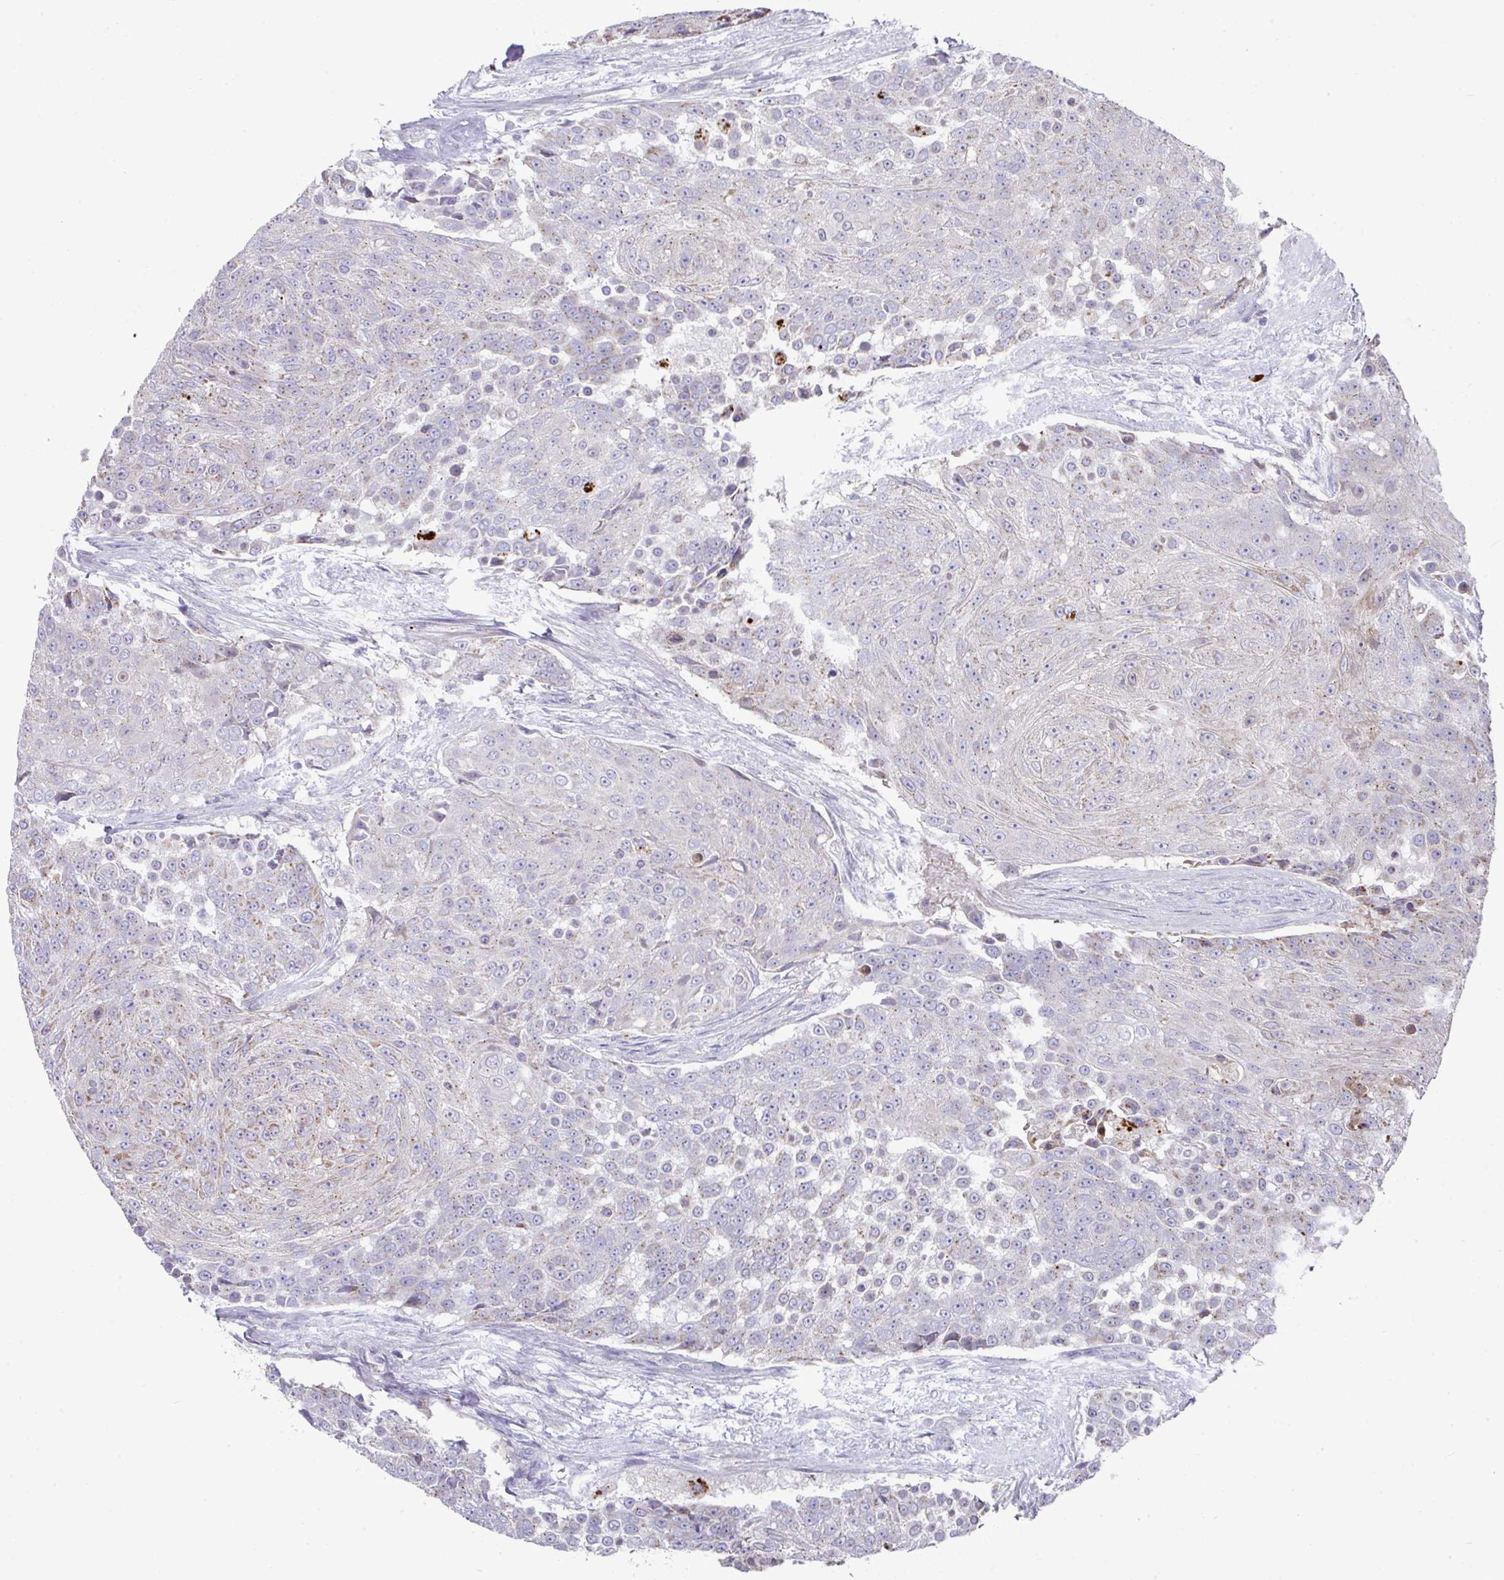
{"staining": {"intensity": "weak", "quantity": "<25%", "location": "cytoplasmic/membranous"}, "tissue": "urothelial cancer", "cell_type": "Tumor cells", "image_type": "cancer", "snomed": [{"axis": "morphology", "description": "Urothelial carcinoma, High grade"}, {"axis": "topography", "description": "Urinary bladder"}], "caption": "The immunohistochemistry photomicrograph has no significant expression in tumor cells of urothelial cancer tissue. (Immunohistochemistry (ihc), brightfield microscopy, high magnification).", "gene": "IL4R", "patient": {"sex": "female", "age": 63}}